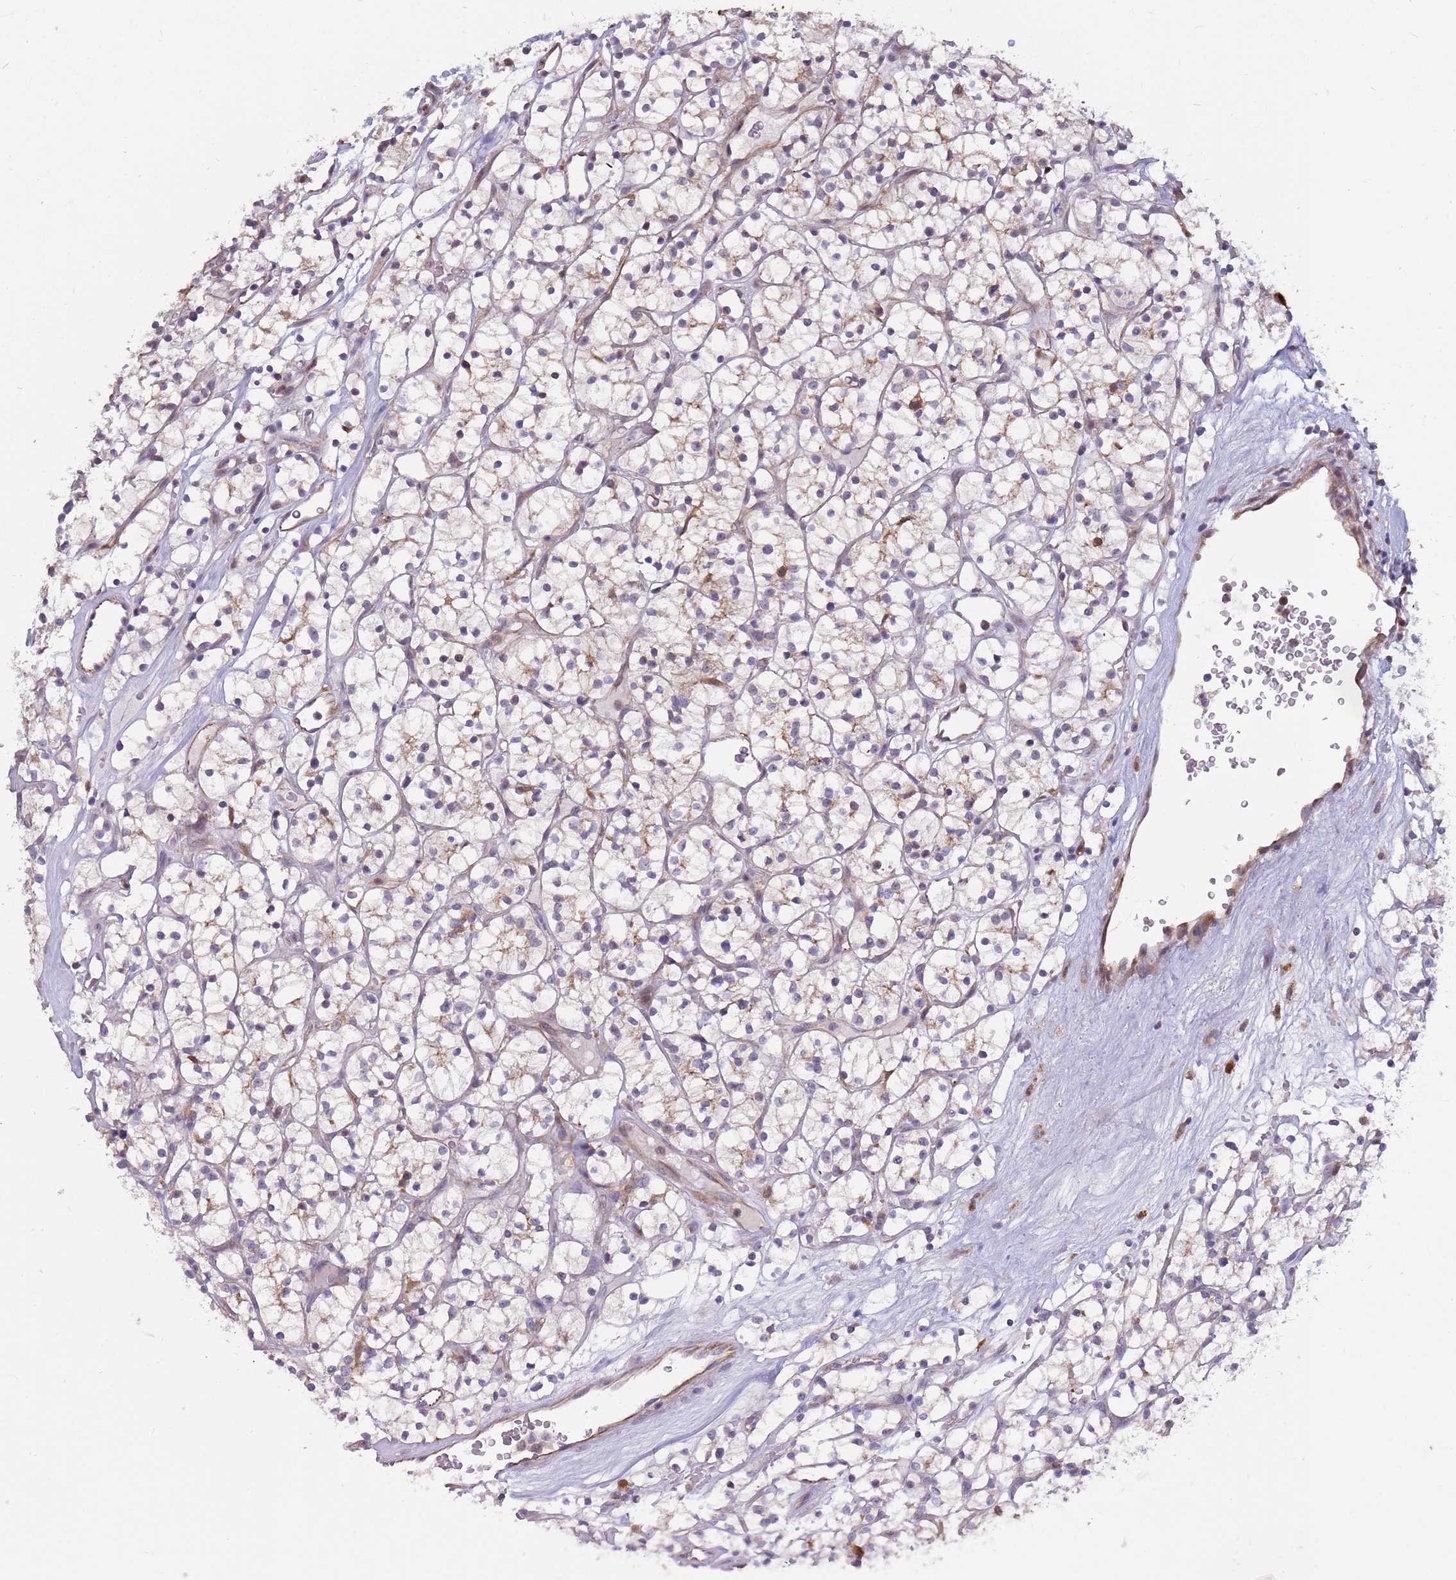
{"staining": {"intensity": "negative", "quantity": "none", "location": "none"}, "tissue": "renal cancer", "cell_type": "Tumor cells", "image_type": "cancer", "snomed": [{"axis": "morphology", "description": "Adenocarcinoma, NOS"}, {"axis": "topography", "description": "Kidney"}], "caption": "This is an immunohistochemistry histopathology image of renal cancer. There is no positivity in tumor cells.", "gene": "CCNJL", "patient": {"sex": "female", "age": 64}}